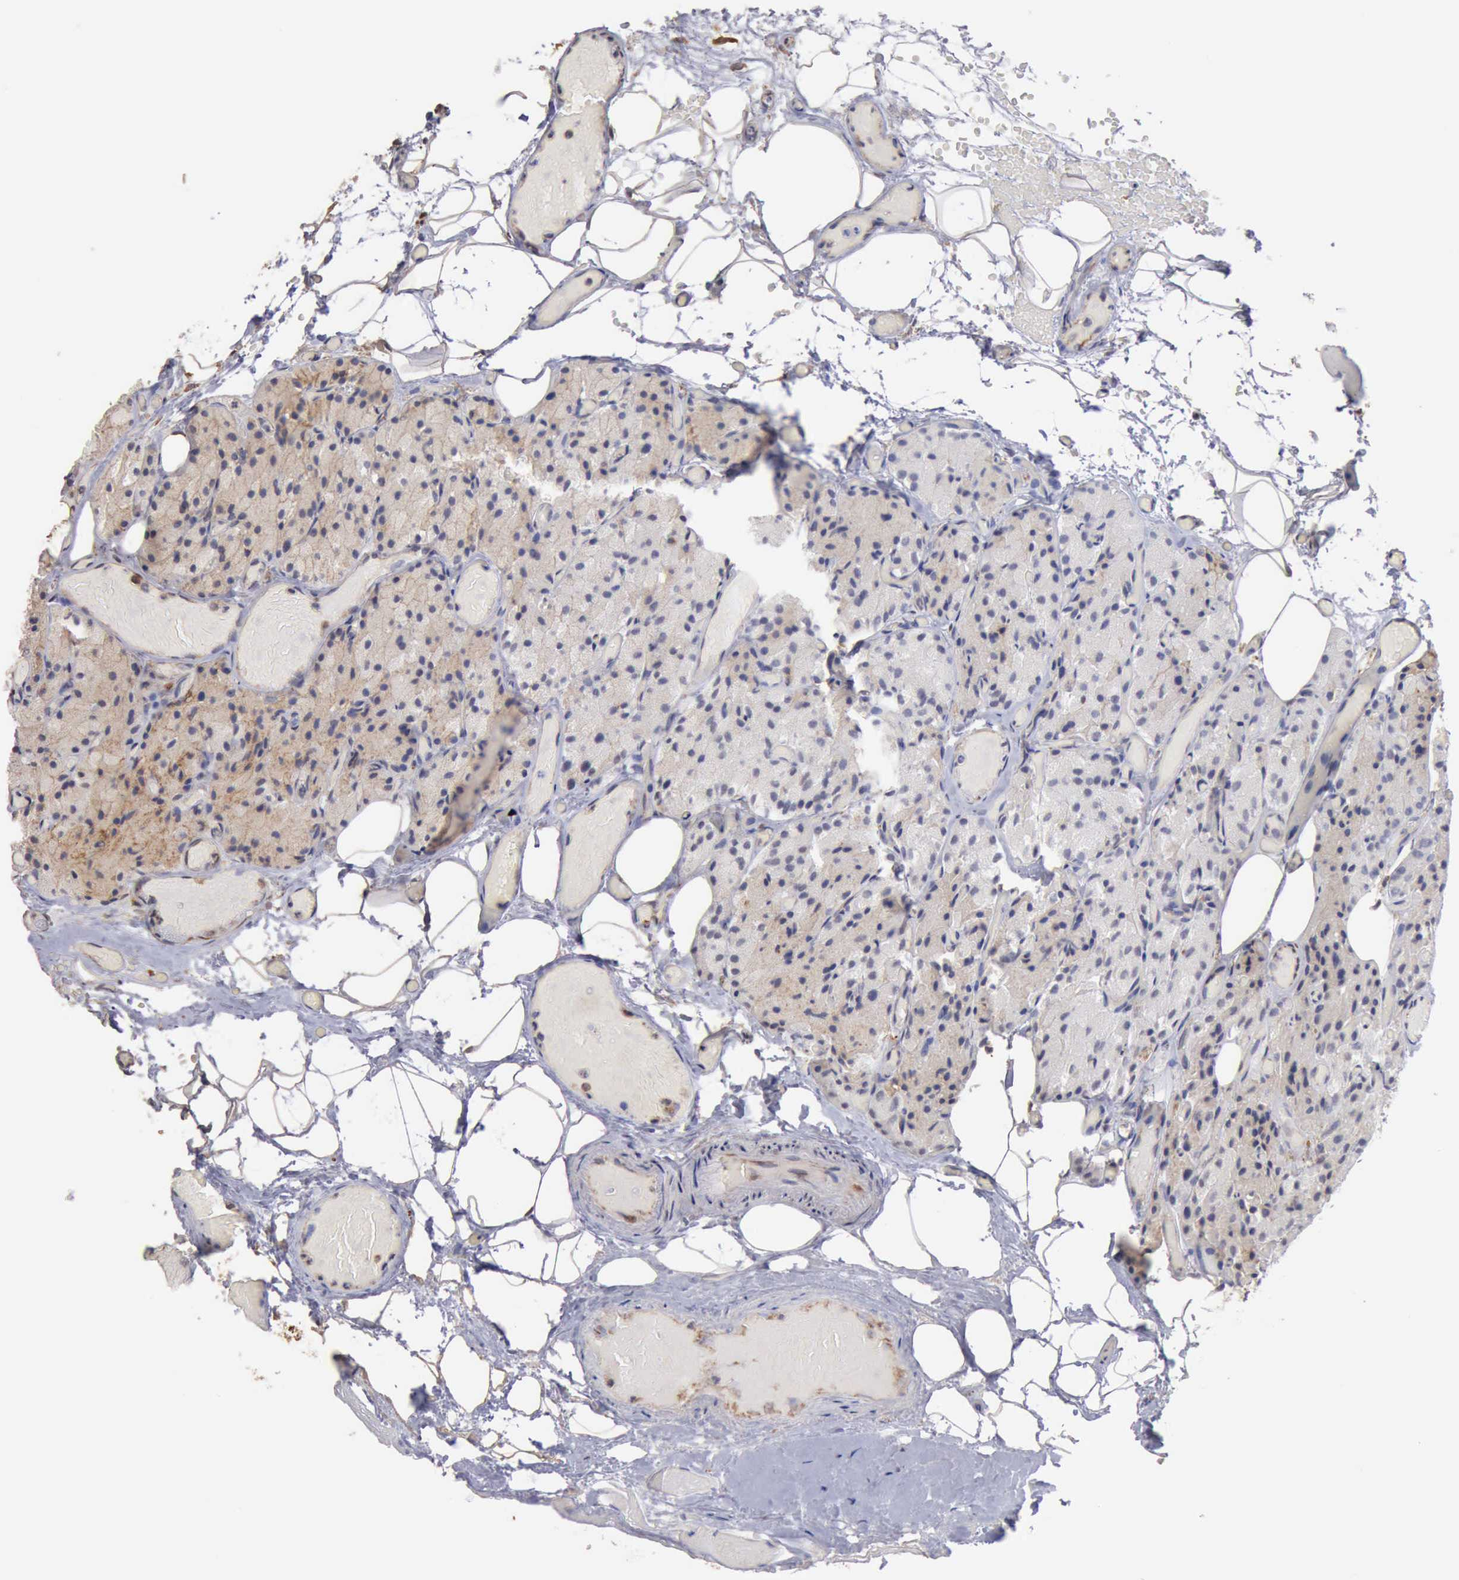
{"staining": {"intensity": "negative", "quantity": "none", "location": "none"}, "tissue": "parathyroid gland", "cell_type": "Glandular cells", "image_type": "normal", "snomed": [{"axis": "morphology", "description": "Normal tissue, NOS"}, {"axis": "topography", "description": "Skeletal muscle"}, {"axis": "topography", "description": "Parathyroid gland"}], "caption": "IHC image of benign human parathyroid gland stained for a protein (brown), which reveals no staining in glandular cells. (DAB immunohistochemistry (IHC) visualized using brightfield microscopy, high magnification).", "gene": "GPR101", "patient": {"sex": "female", "age": 37}}